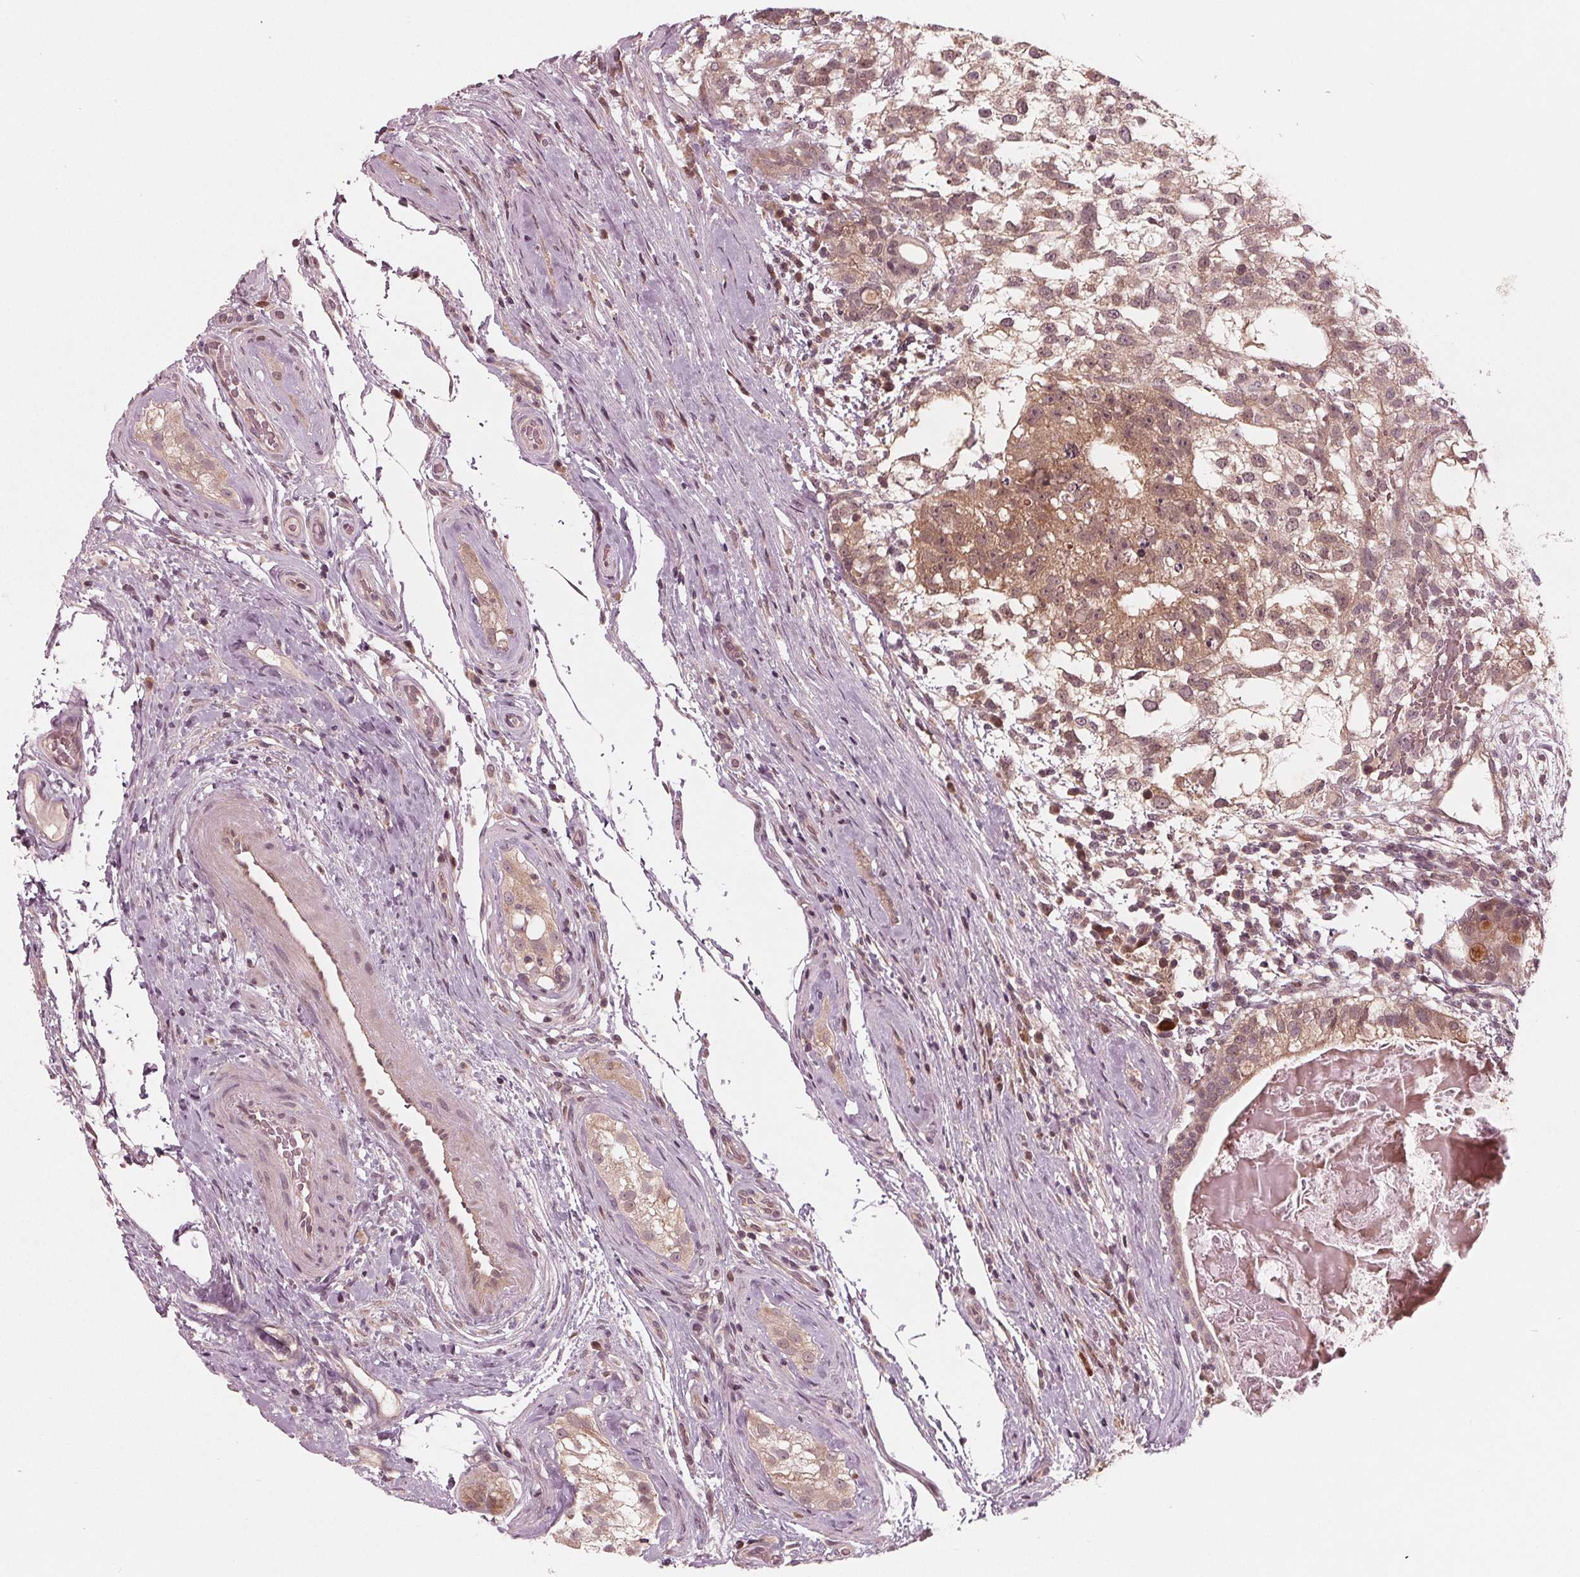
{"staining": {"intensity": "weak", "quantity": ">75%", "location": "cytoplasmic/membranous"}, "tissue": "testis cancer", "cell_type": "Tumor cells", "image_type": "cancer", "snomed": [{"axis": "morphology", "description": "Seminoma, NOS"}, {"axis": "morphology", "description": "Carcinoma, Embryonal, NOS"}, {"axis": "topography", "description": "Testis"}], "caption": "Immunohistochemistry (DAB (3,3'-diaminobenzidine)) staining of testis cancer shows weak cytoplasmic/membranous protein staining in about >75% of tumor cells. Using DAB (brown) and hematoxylin (blue) stains, captured at high magnification using brightfield microscopy.", "gene": "UBALD1", "patient": {"sex": "male", "age": 41}}